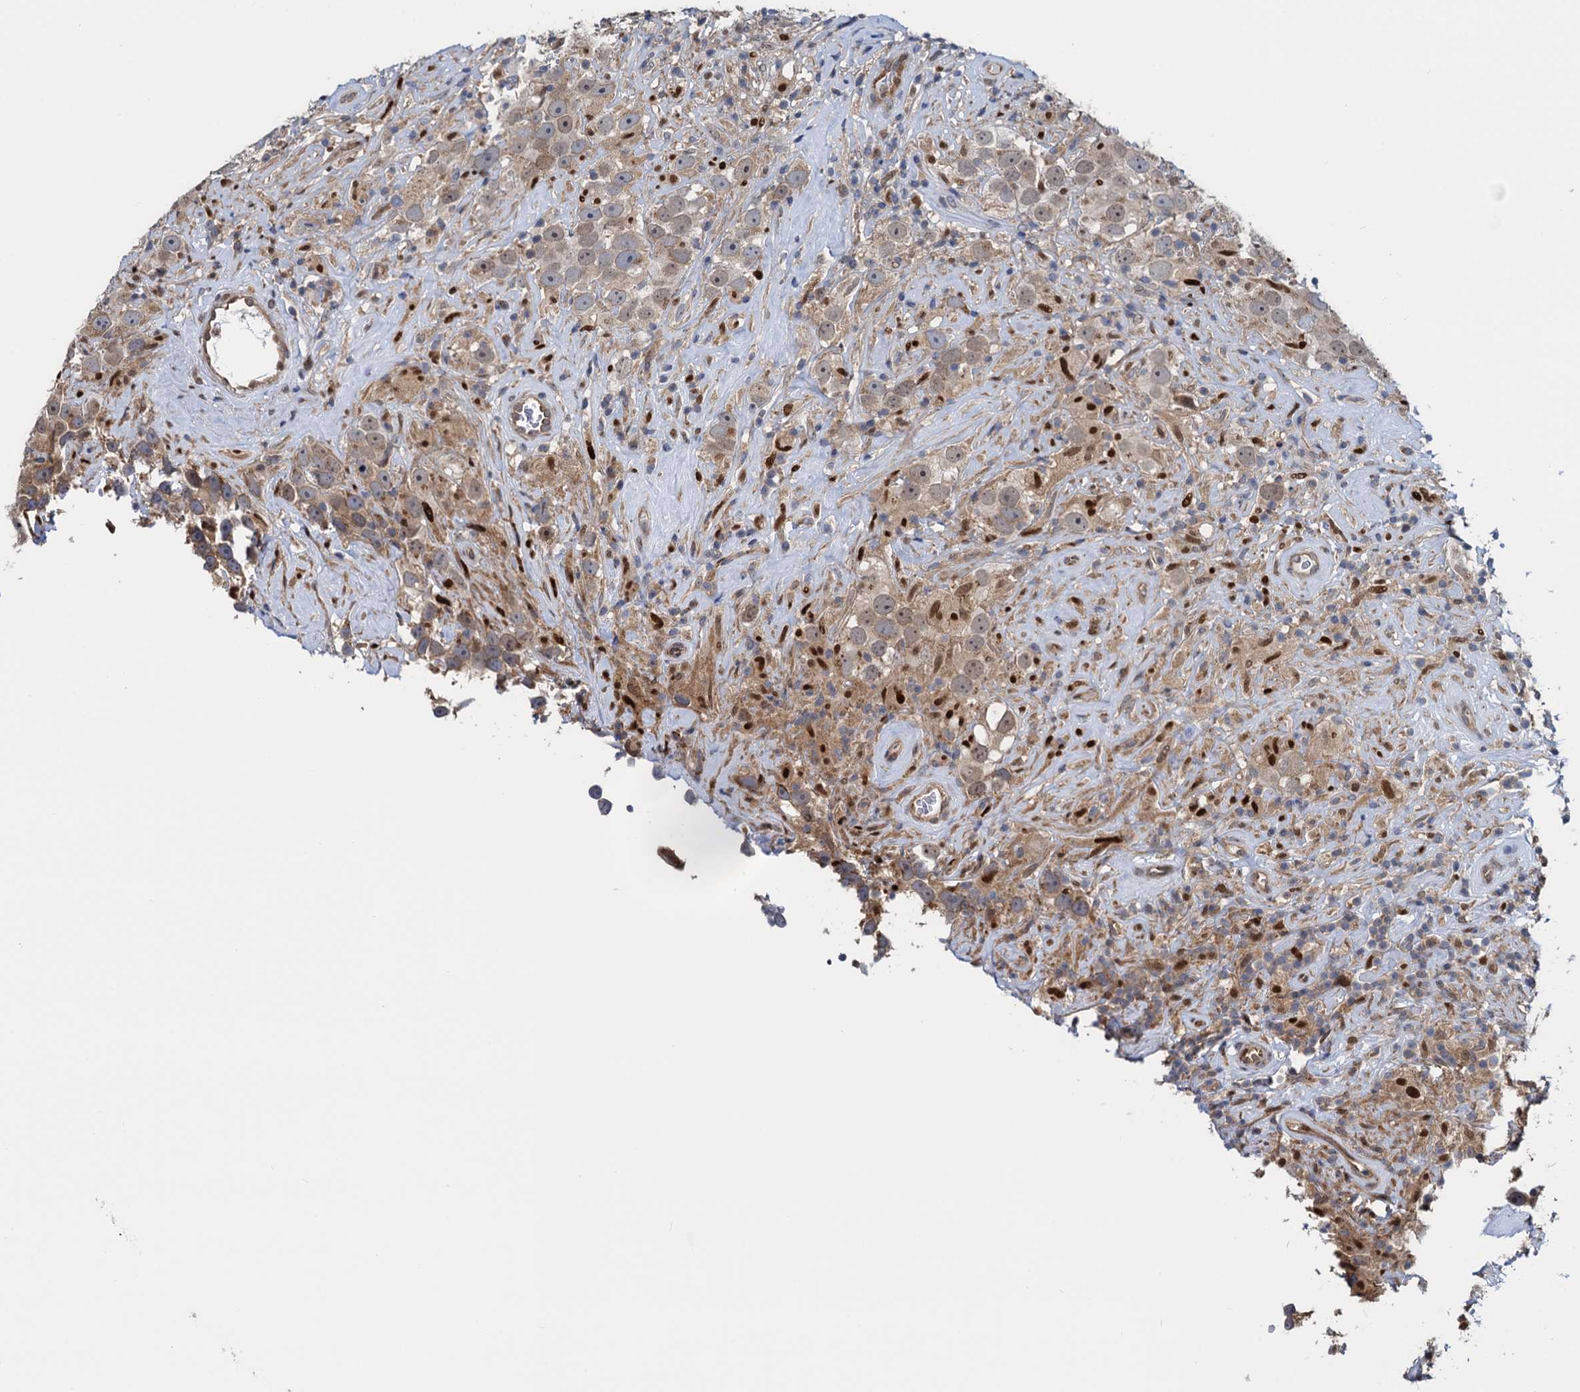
{"staining": {"intensity": "weak", "quantity": ">75%", "location": "cytoplasmic/membranous"}, "tissue": "testis cancer", "cell_type": "Tumor cells", "image_type": "cancer", "snomed": [{"axis": "morphology", "description": "Seminoma, NOS"}, {"axis": "topography", "description": "Testis"}], "caption": "Testis cancer tissue exhibits weak cytoplasmic/membranous staining in approximately >75% of tumor cells, visualized by immunohistochemistry.", "gene": "RNF125", "patient": {"sex": "male", "age": 49}}